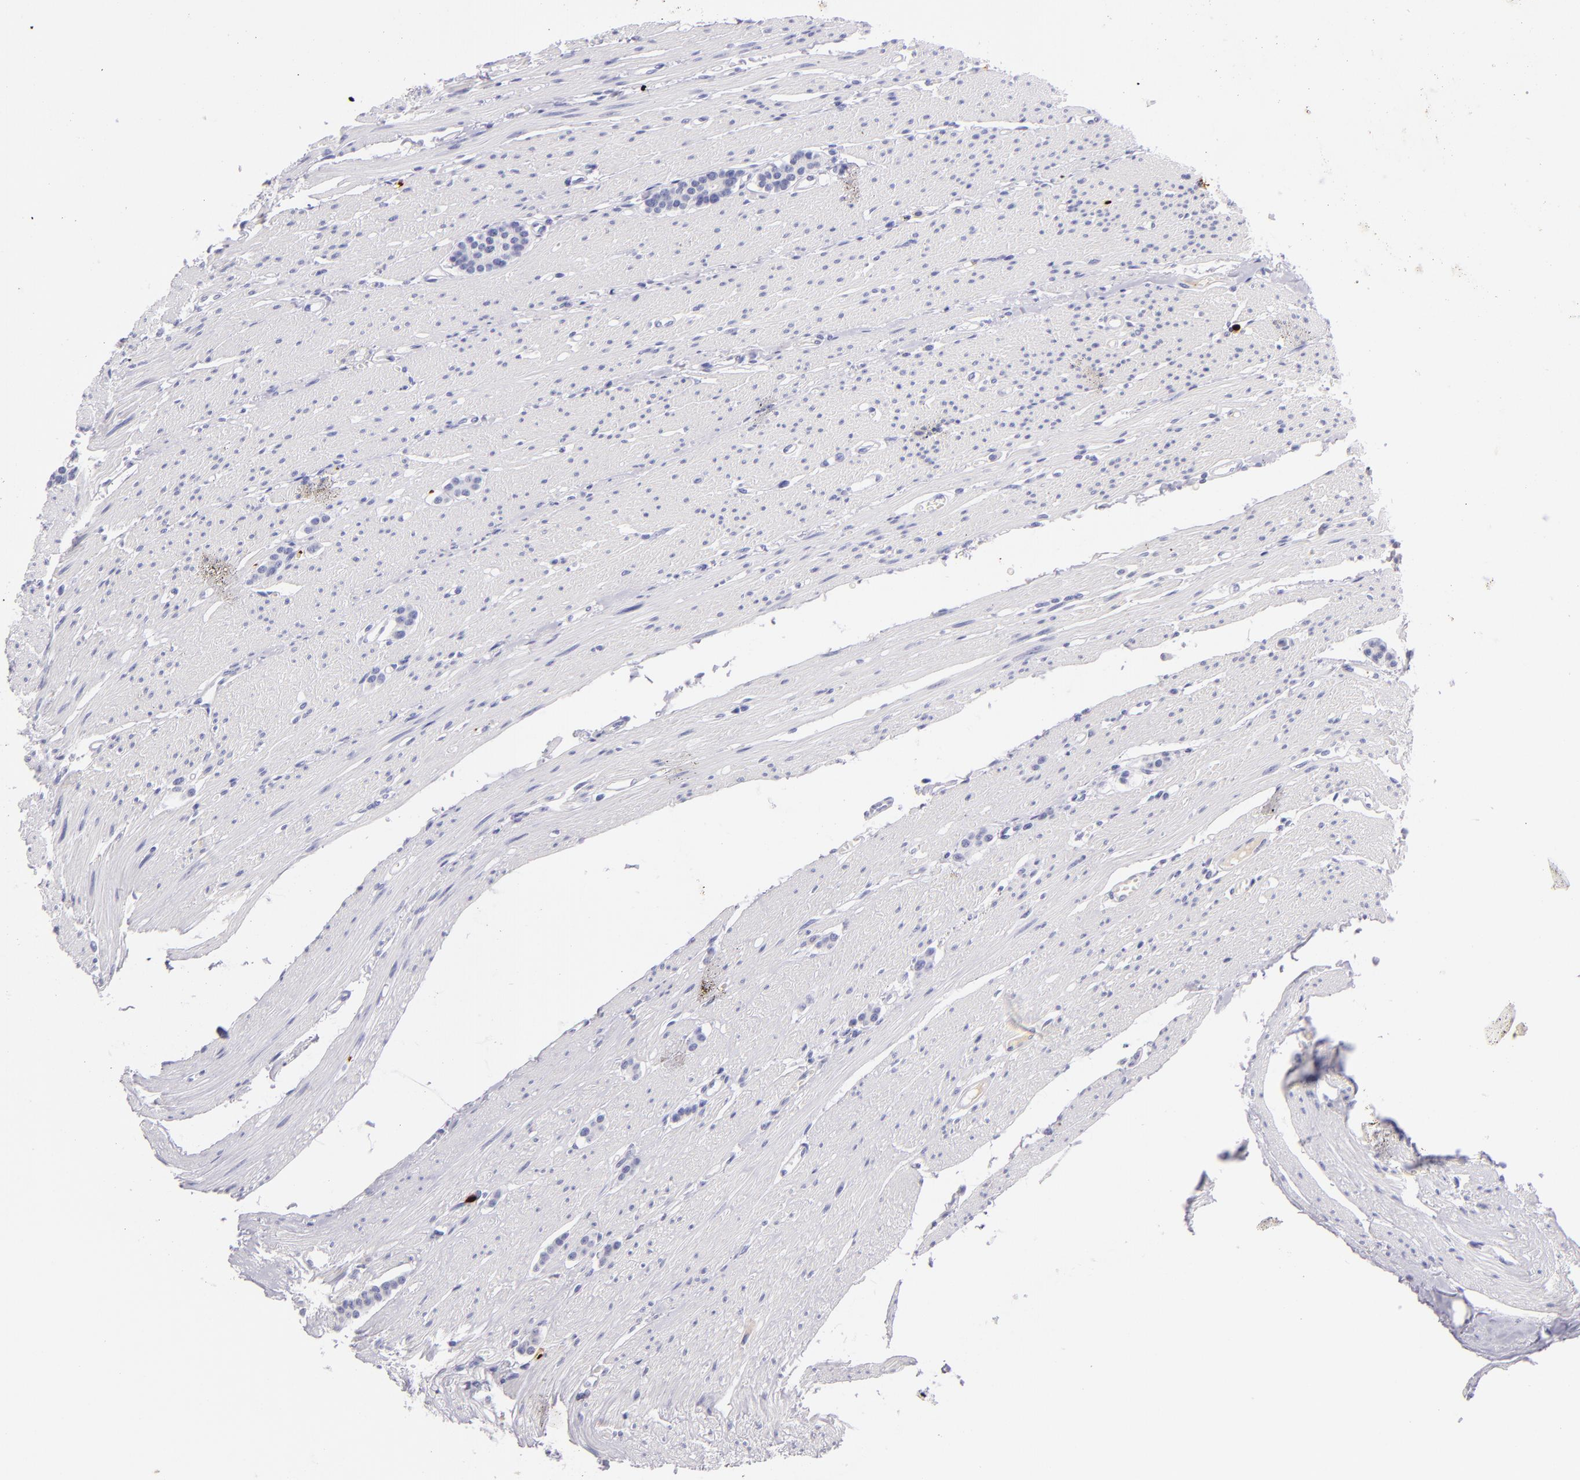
{"staining": {"intensity": "negative", "quantity": "none", "location": "none"}, "tissue": "carcinoid", "cell_type": "Tumor cells", "image_type": "cancer", "snomed": [{"axis": "morphology", "description": "Carcinoid, malignant, NOS"}, {"axis": "topography", "description": "Small intestine"}], "caption": "DAB (3,3'-diaminobenzidine) immunohistochemical staining of carcinoid demonstrates no significant positivity in tumor cells.", "gene": "GP1BA", "patient": {"sex": "male", "age": 60}}